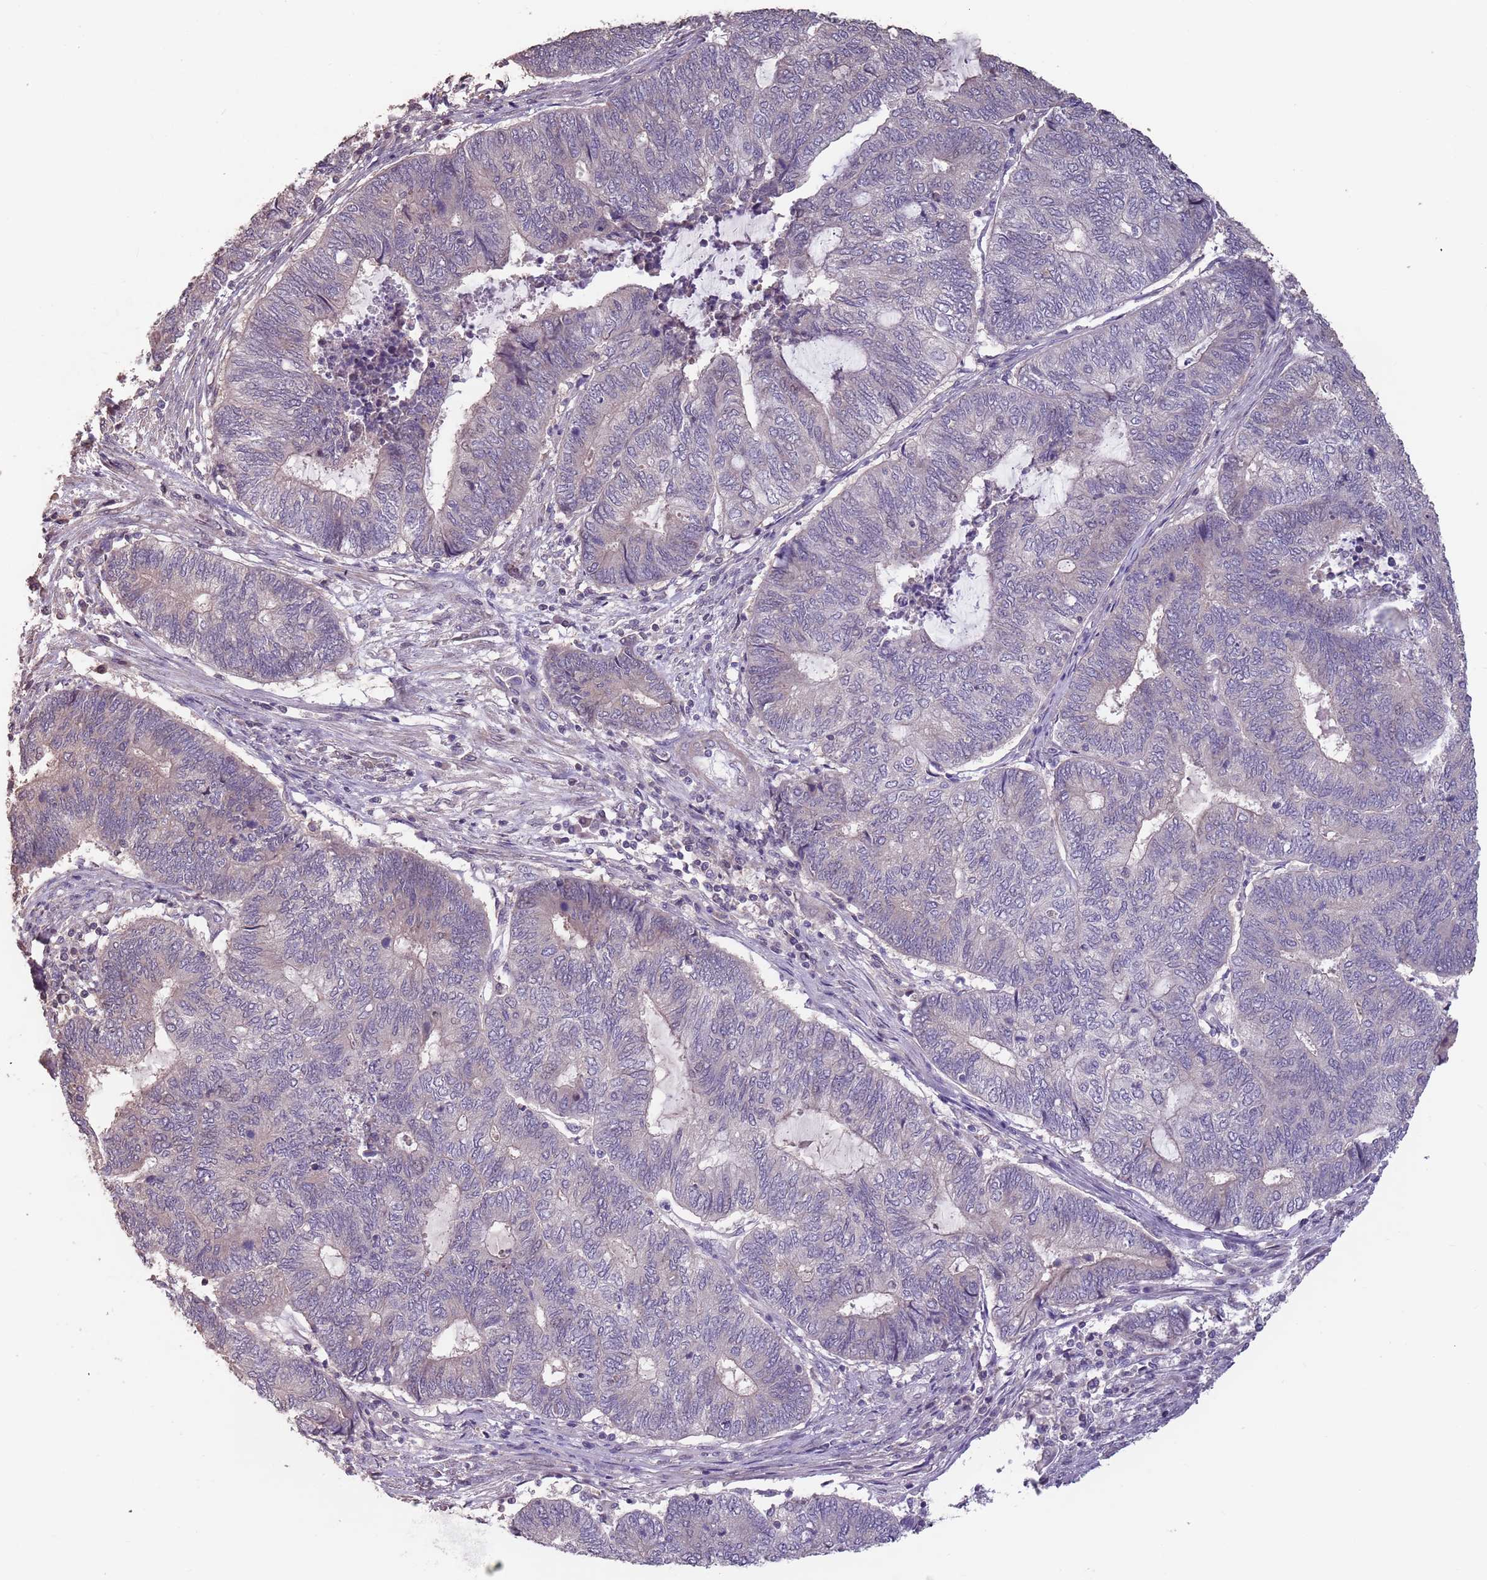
{"staining": {"intensity": "weak", "quantity": "<25%", "location": "cytoplasmic/membranous"}, "tissue": "endometrial cancer", "cell_type": "Tumor cells", "image_type": "cancer", "snomed": [{"axis": "morphology", "description": "Adenocarcinoma, NOS"}, {"axis": "topography", "description": "Uterus"}, {"axis": "topography", "description": "Endometrium"}], "caption": "High magnification brightfield microscopy of endometrial adenocarcinoma stained with DAB (brown) and counterstained with hematoxylin (blue): tumor cells show no significant staining.", "gene": "MBD3L1", "patient": {"sex": "female", "age": 70}}